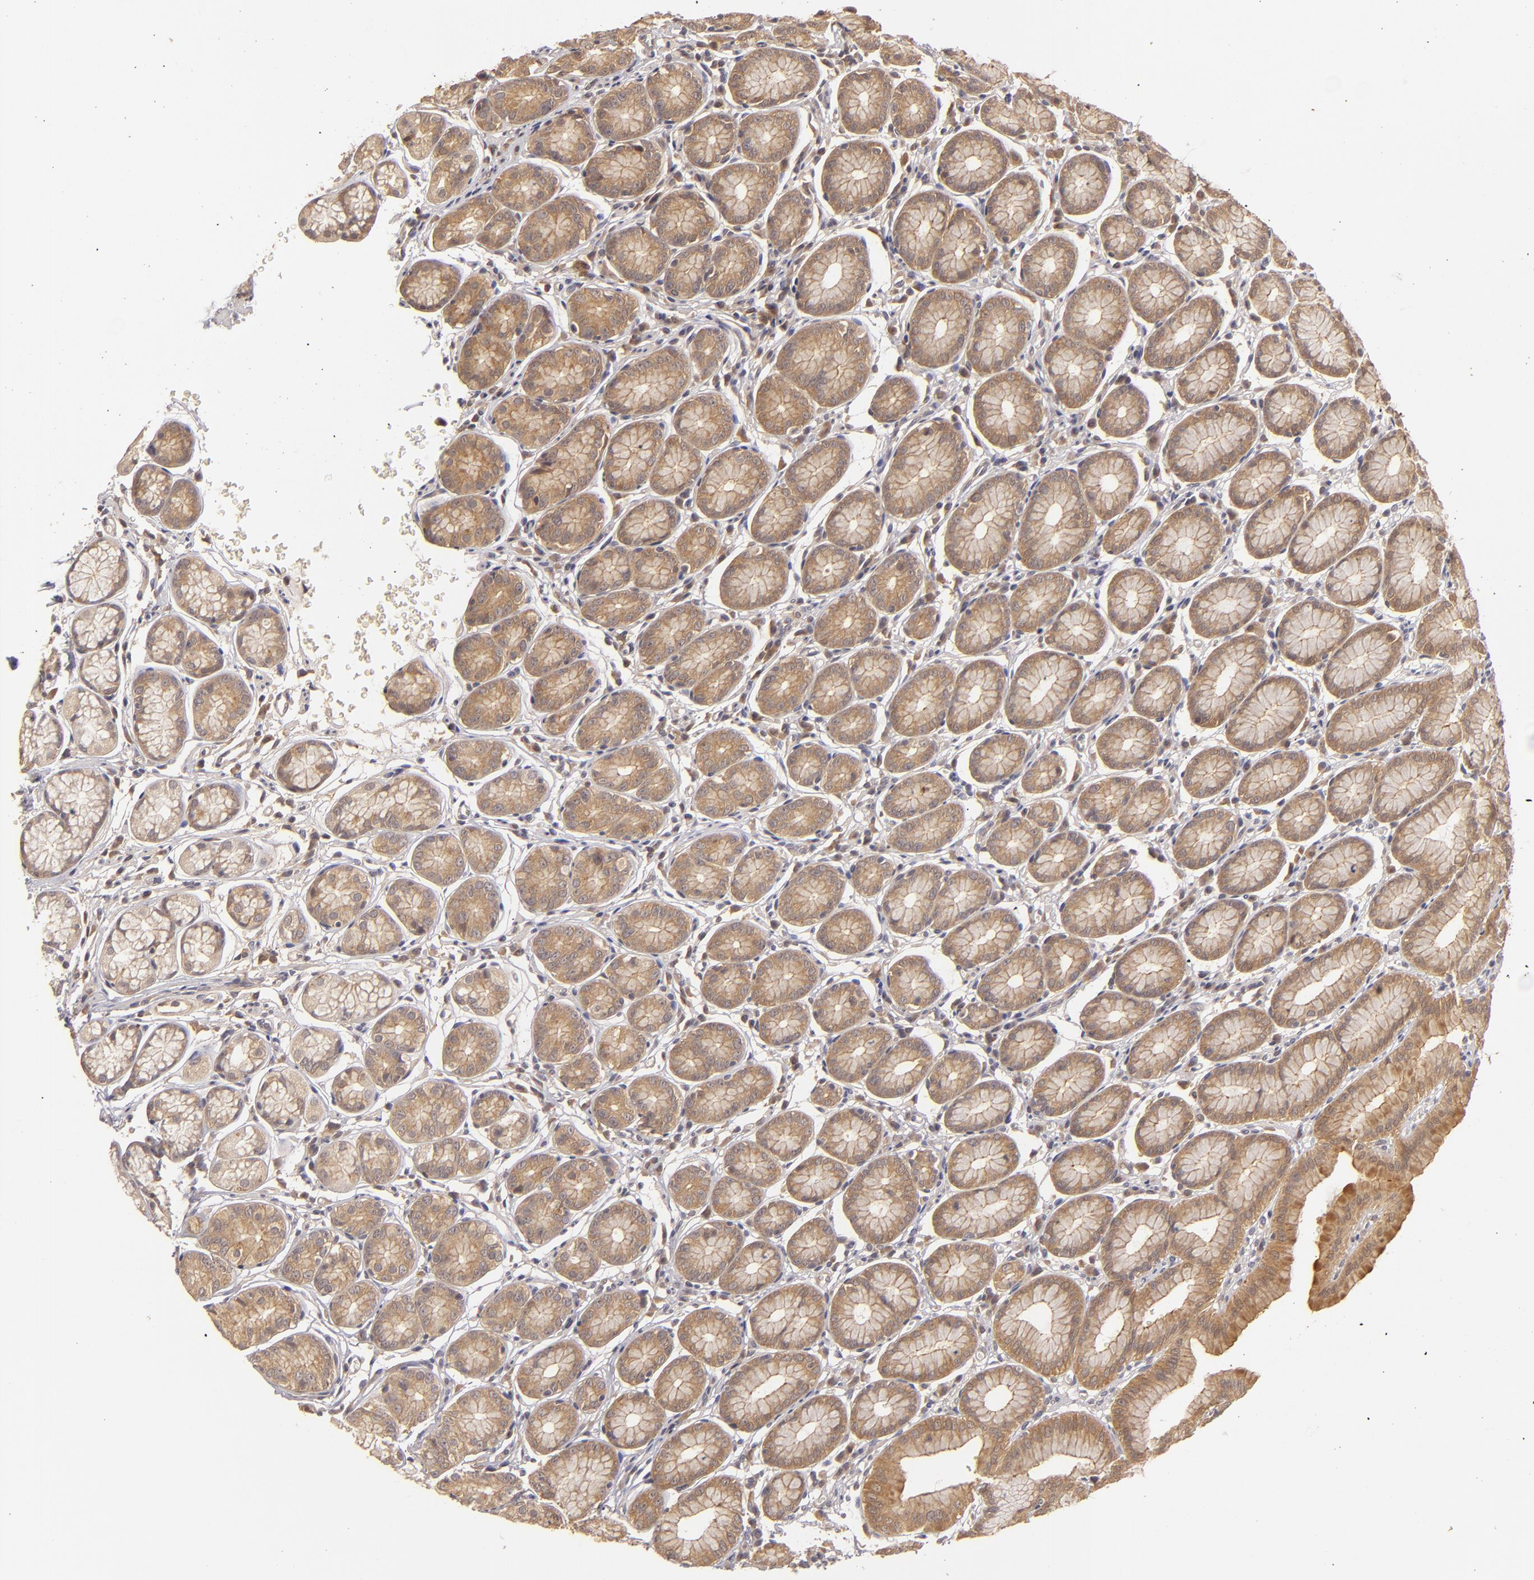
{"staining": {"intensity": "strong", "quantity": ">75%", "location": "cytoplasmic/membranous"}, "tissue": "stomach", "cell_type": "Glandular cells", "image_type": "normal", "snomed": [{"axis": "morphology", "description": "Normal tissue, NOS"}, {"axis": "topography", "description": "Stomach"}], "caption": "A high-resolution photomicrograph shows IHC staining of unremarkable stomach, which reveals strong cytoplasmic/membranous positivity in about >75% of glandular cells.", "gene": "PRKCD", "patient": {"sex": "male", "age": 42}}